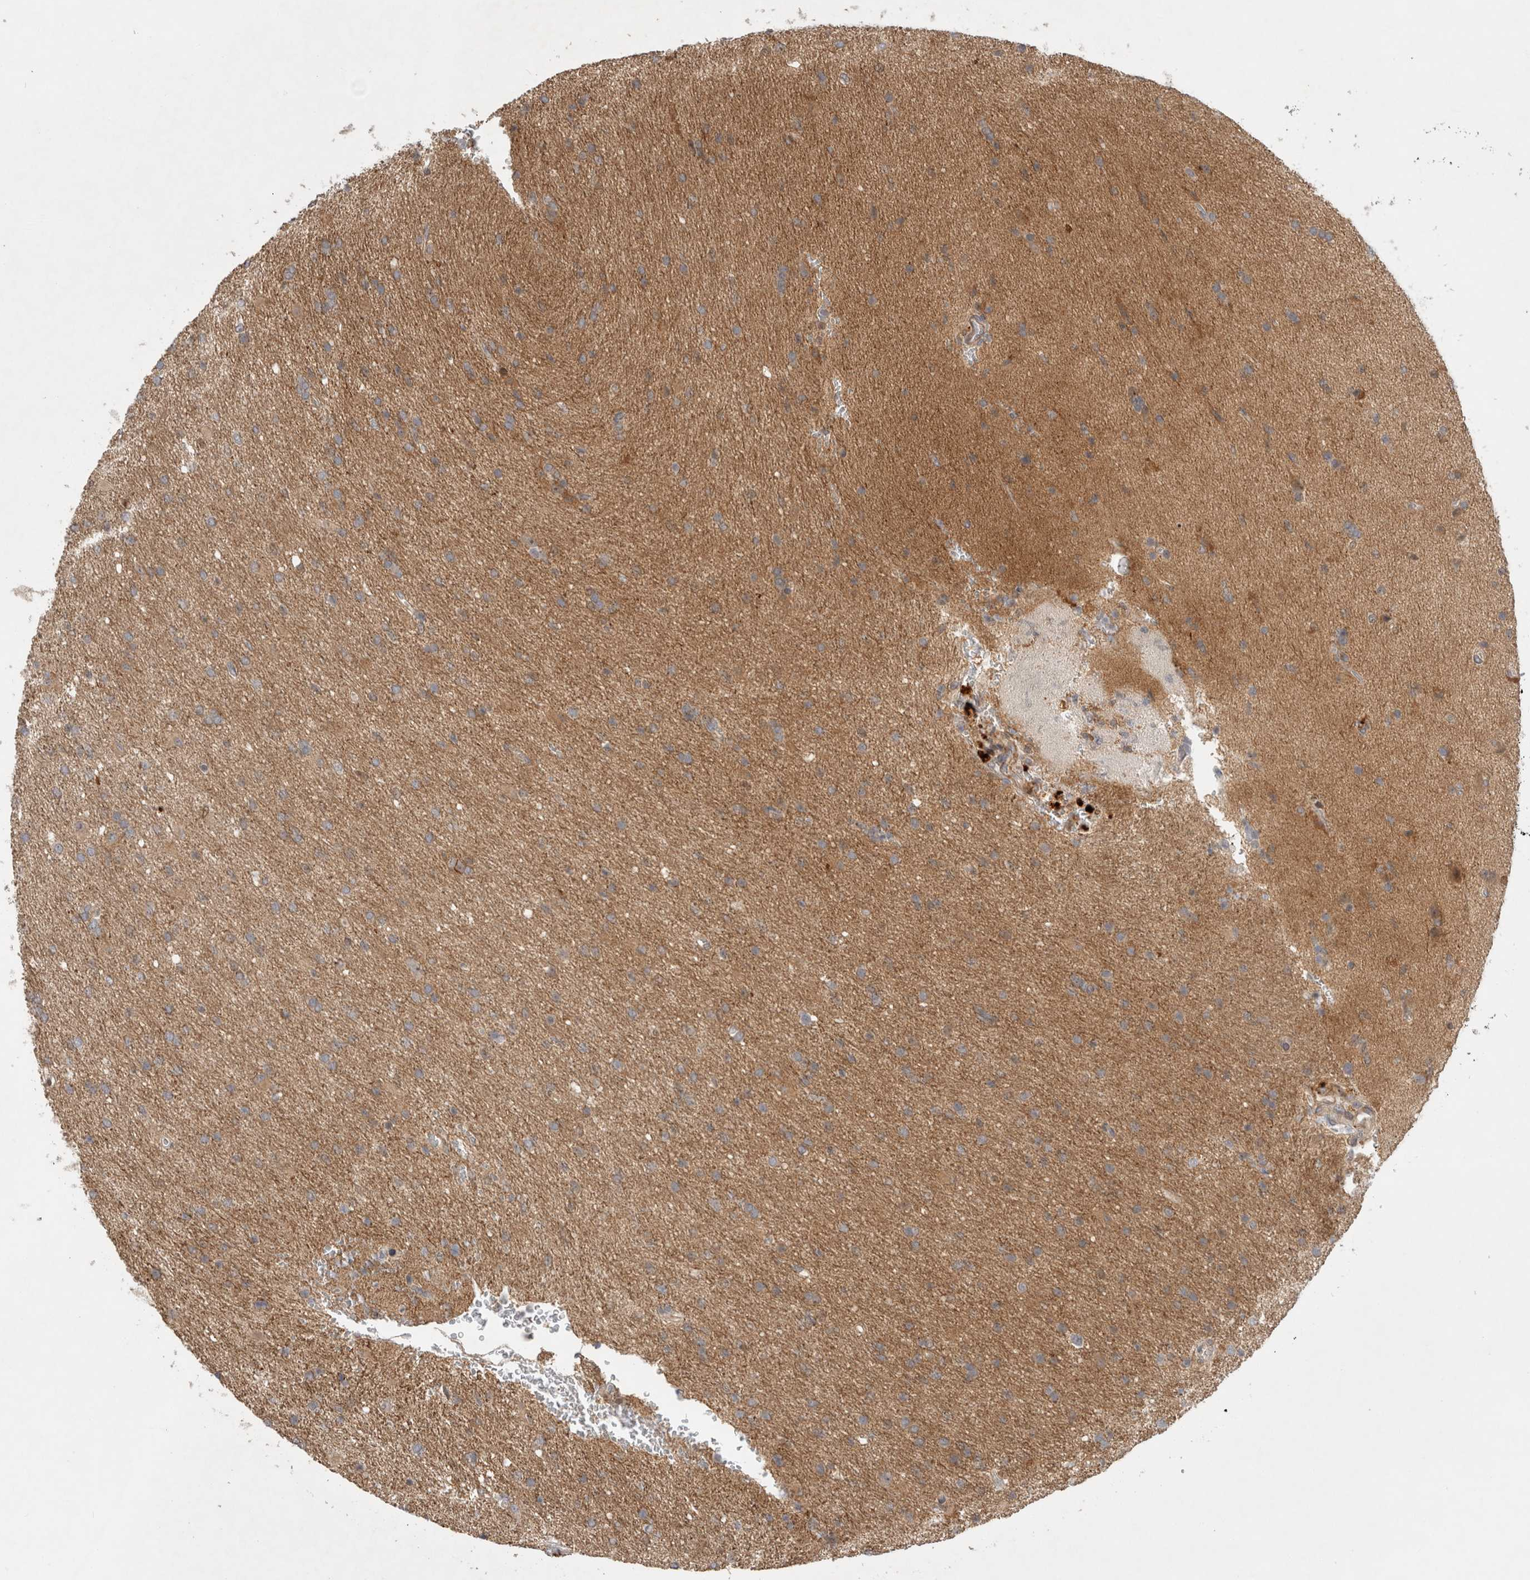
{"staining": {"intensity": "weak", "quantity": "25%-75%", "location": "cytoplasmic/membranous"}, "tissue": "glioma", "cell_type": "Tumor cells", "image_type": "cancer", "snomed": [{"axis": "morphology", "description": "Glioma, malignant, High grade"}, {"axis": "topography", "description": "Brain"}], "caption": "Protein staining of glioma tissue exhibits weak cytoplasmic/membranous staining in approximately 25%-75% of tumor cells.", "gene": "INSRR", "patient": {"sex": "female", "age": 57}}